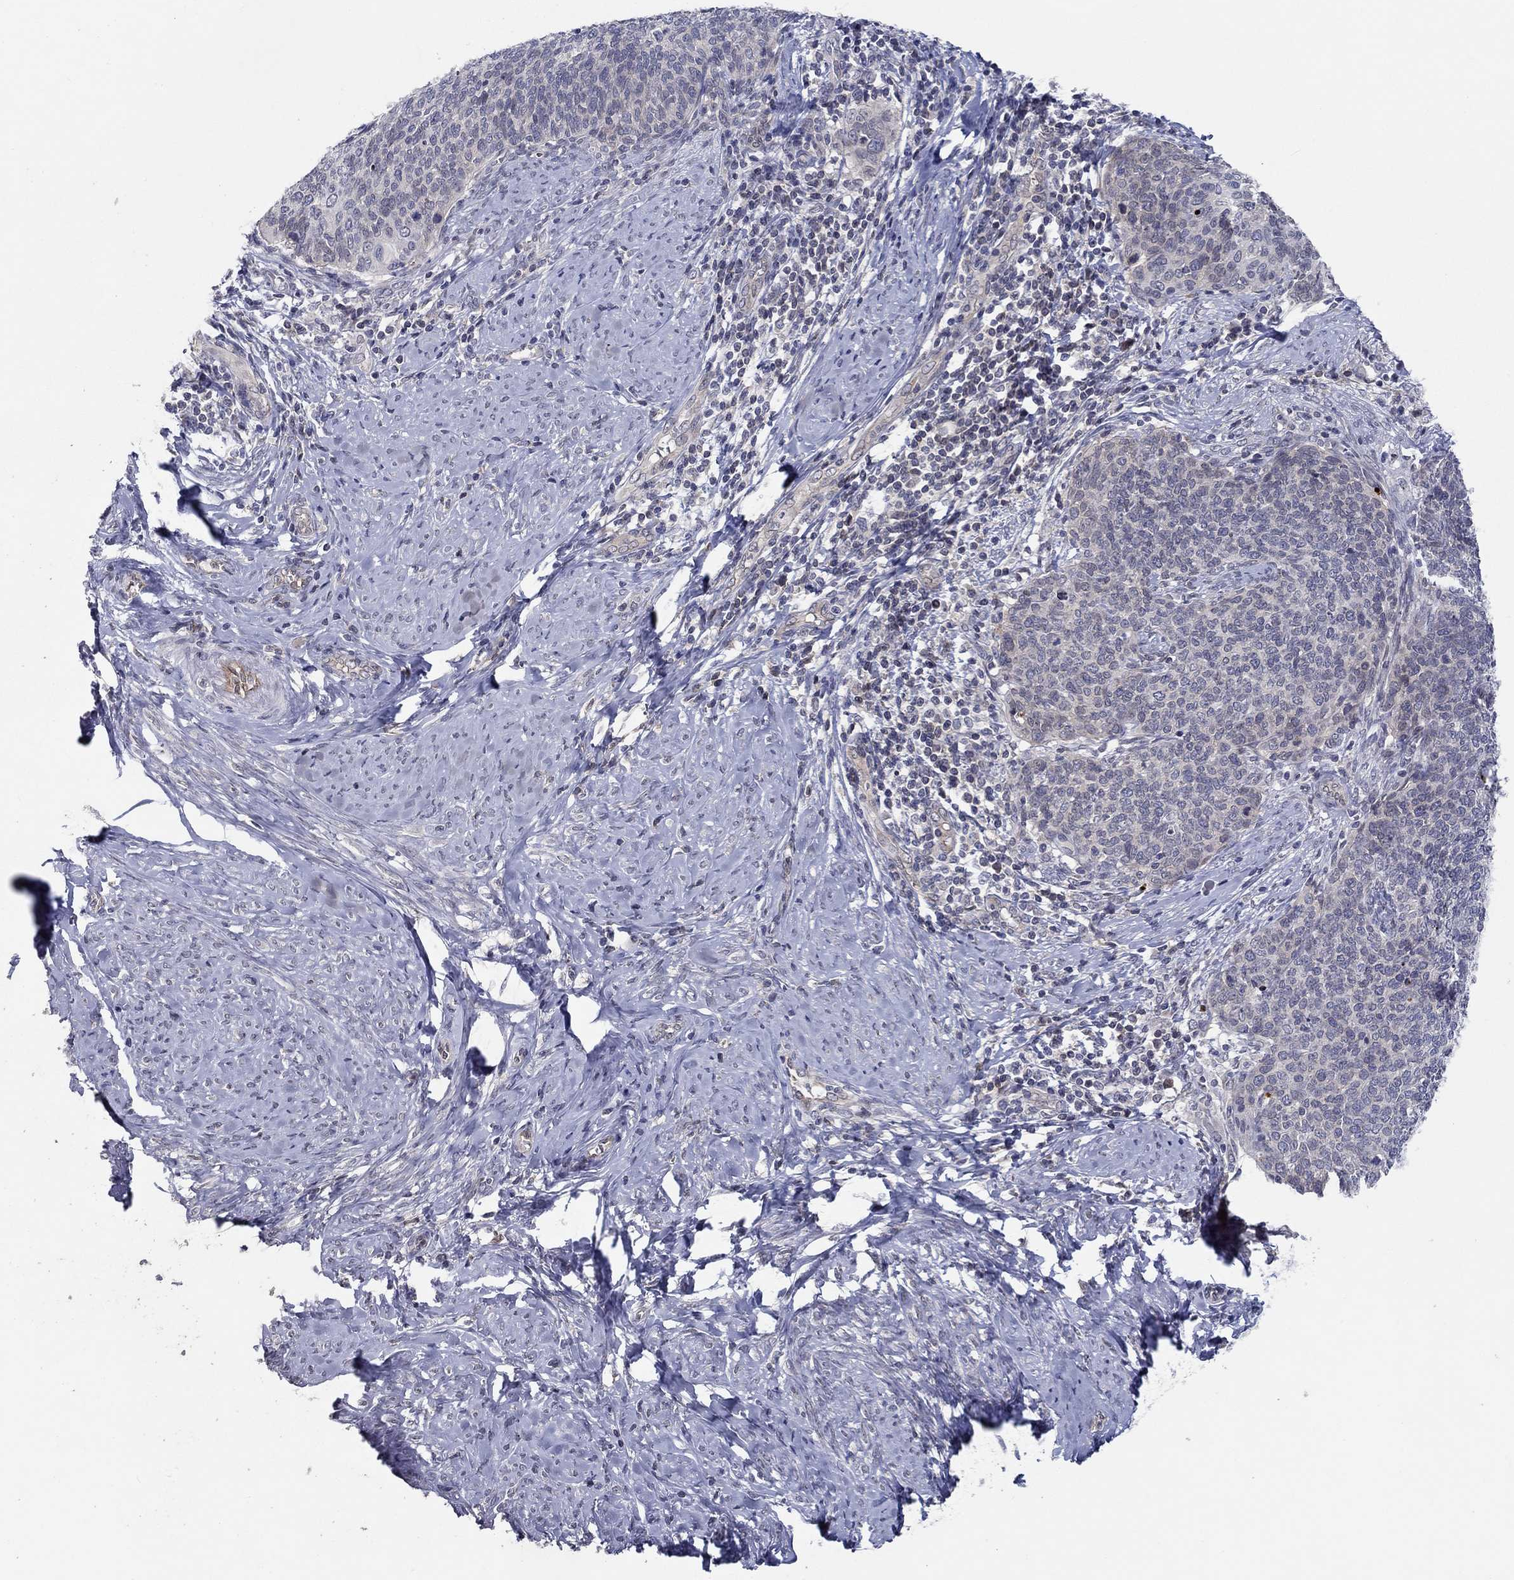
{"staining": {"intensity": "negative", "quantity": "none", "location": "none"}, "tissue": "cervical cancer", "cell_type": "Tumor cells", "image_type": "cancer", "snomed": [{"axis": "morphology", "description": "Normal tissue, NOS"}, {"axis": "morphology", "description": "Squamous cell carcinoma, NOS"}, {"axis": "topography", "description": "Cervix"}], "caption": "This is a histopathology image of immunohistochemistry staining of cervical squamous cell carcinoma, which shows no positivity in tumor cells. (IHC, brightfield microscopy, high magnification).", "gene": "CETN3", "patient": {"sex": "female", "age": 39}}